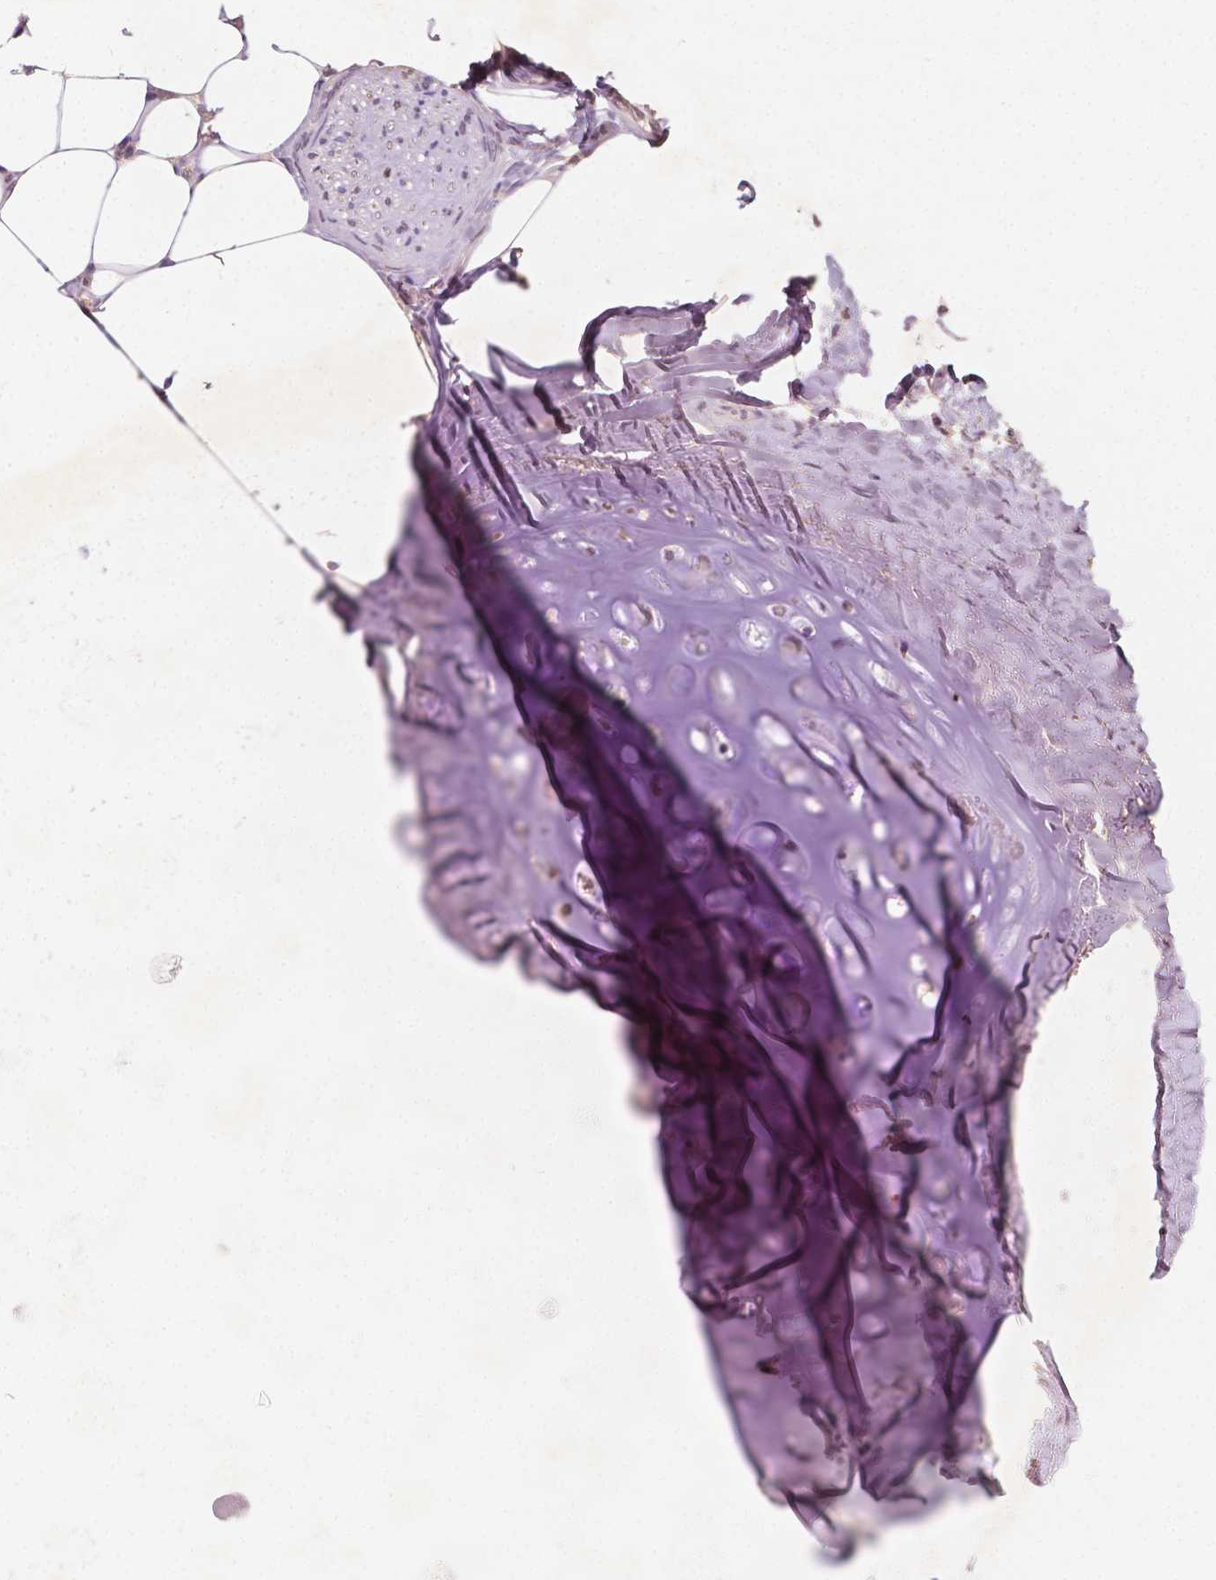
{"staining": {"intensity": "negative", "quantity": "none", "location": "none"}, "tissue": "adipose tissue", "cell_type": "Adipocytes", "image_type": "normal", "snomed": [{"axis": "morphology", "description": "Normal tissue, NOS"}, {"axis": "topography", "description": "Bronchus"}, {"axis": "topography", "description": "Lung"}], "caption": "A photomicrograph of human adipose tissue is negative for staining in adipocytes.", "gene": "SOX15", "patient": {"sex": "female", "age": 57}}